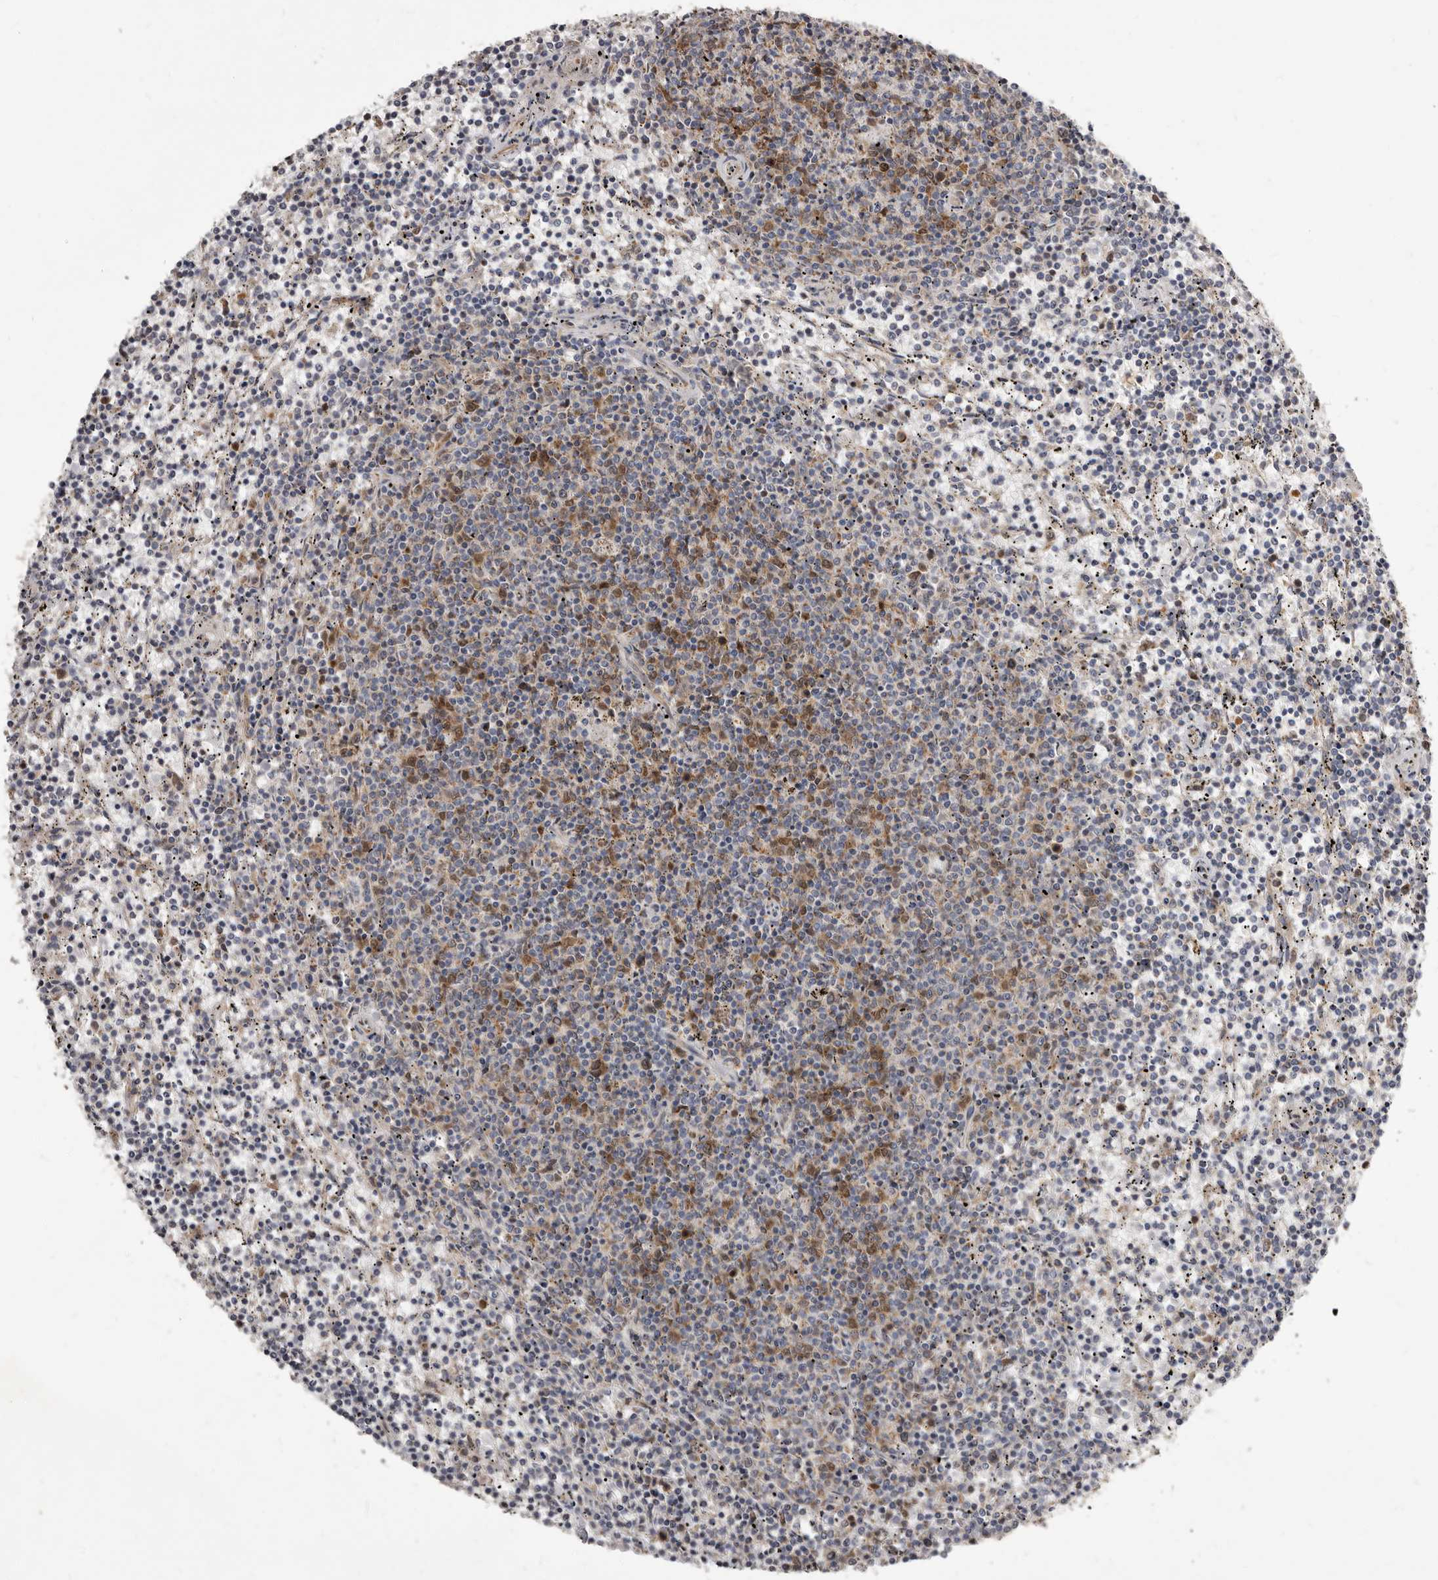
{"staining": {"intensity": "negative", "quantity": "none", "location": "none"}, "tissue": "lymphoma", "cell_type": "Tumor cells", "image_type": "cancer", "snomed": [{"axis": "morphology", "description": "Malignant lymphoma, non-Hodgkin's type, Low grade"}, {"axis": "topography", "description": "Spleen"}], "caption": "Immunohistochemistry of human lymphoma shows no expression in tumor cells.", "gene": "SMC4", "patient": {"sex": "female", "age": 50}}